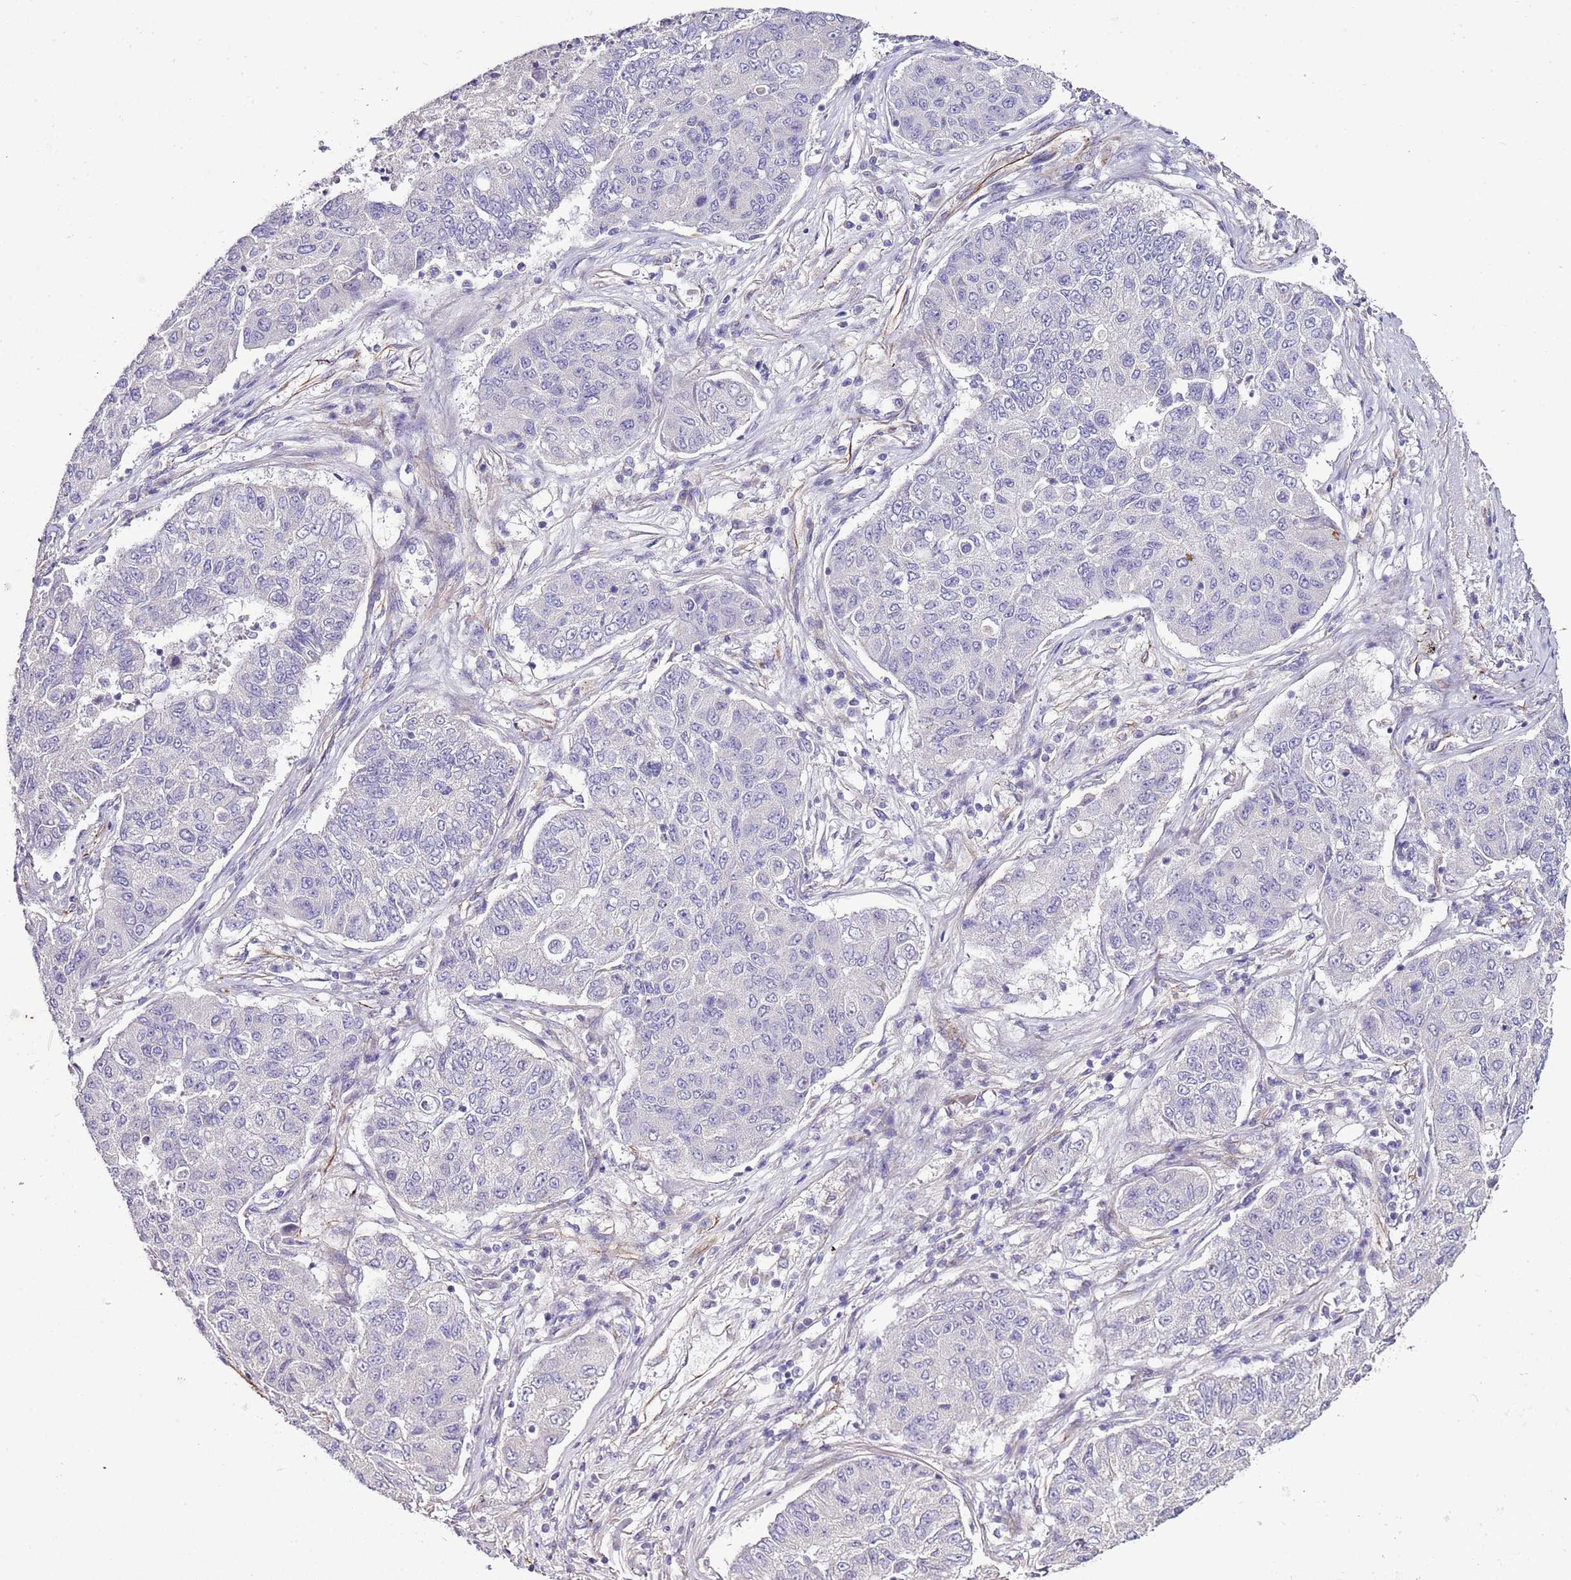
{"staining": {"intensity": "negative", "quantity": "none", "location": "none"}, "tissue": "lung cancer", "cell_type": "Tumor cells", "image_type": "cancer", "snomed": [{"axis": "morphology", "description": "Squamous cell carcinoma, NOS"}, {"axis": "topography", "description": "Lung"}], "caption": "Histopathology image shows no protein positivity in tumor cells of lung squamous cell carcinoma tissue.", "gene": "ZNF786", "patient": {"sex": "male", "age": 74}}